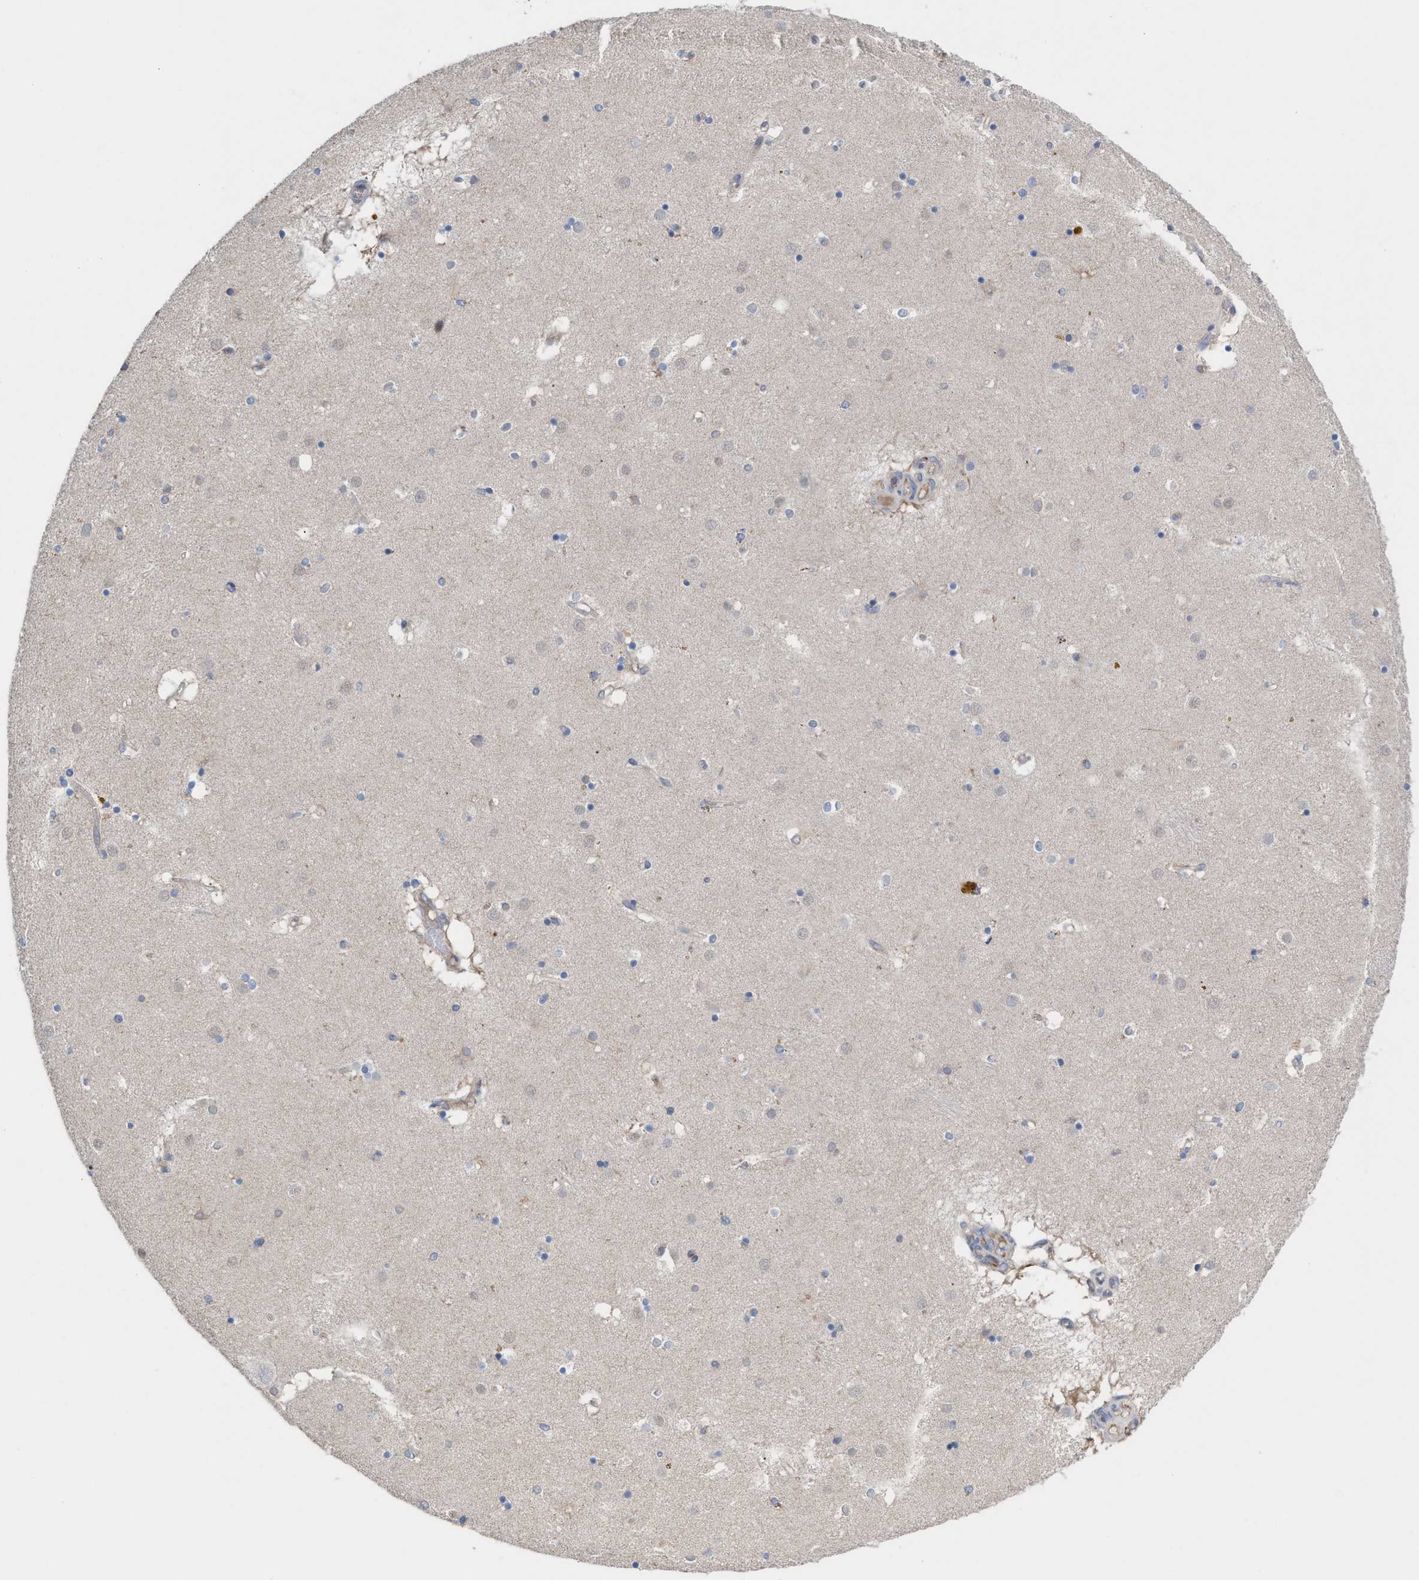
{"staining": {"intensity": "negative", "quantity": "none", "location": "none"}, "tissue": "caudate", "cell_type": "Glial cells", "image_type": "normal", "snomed": [{"axis": "morphology", "description": "Normal tissue, NOS"}, {"axis": "topography", "description": "Lateral ventricle wall"}], "caption": "Glial cells are negative for protein expression in benign human caudate. Nuclei are stained in blue.", "gene": "MRM1", "patient": {"sex": "male", "age": 70}}